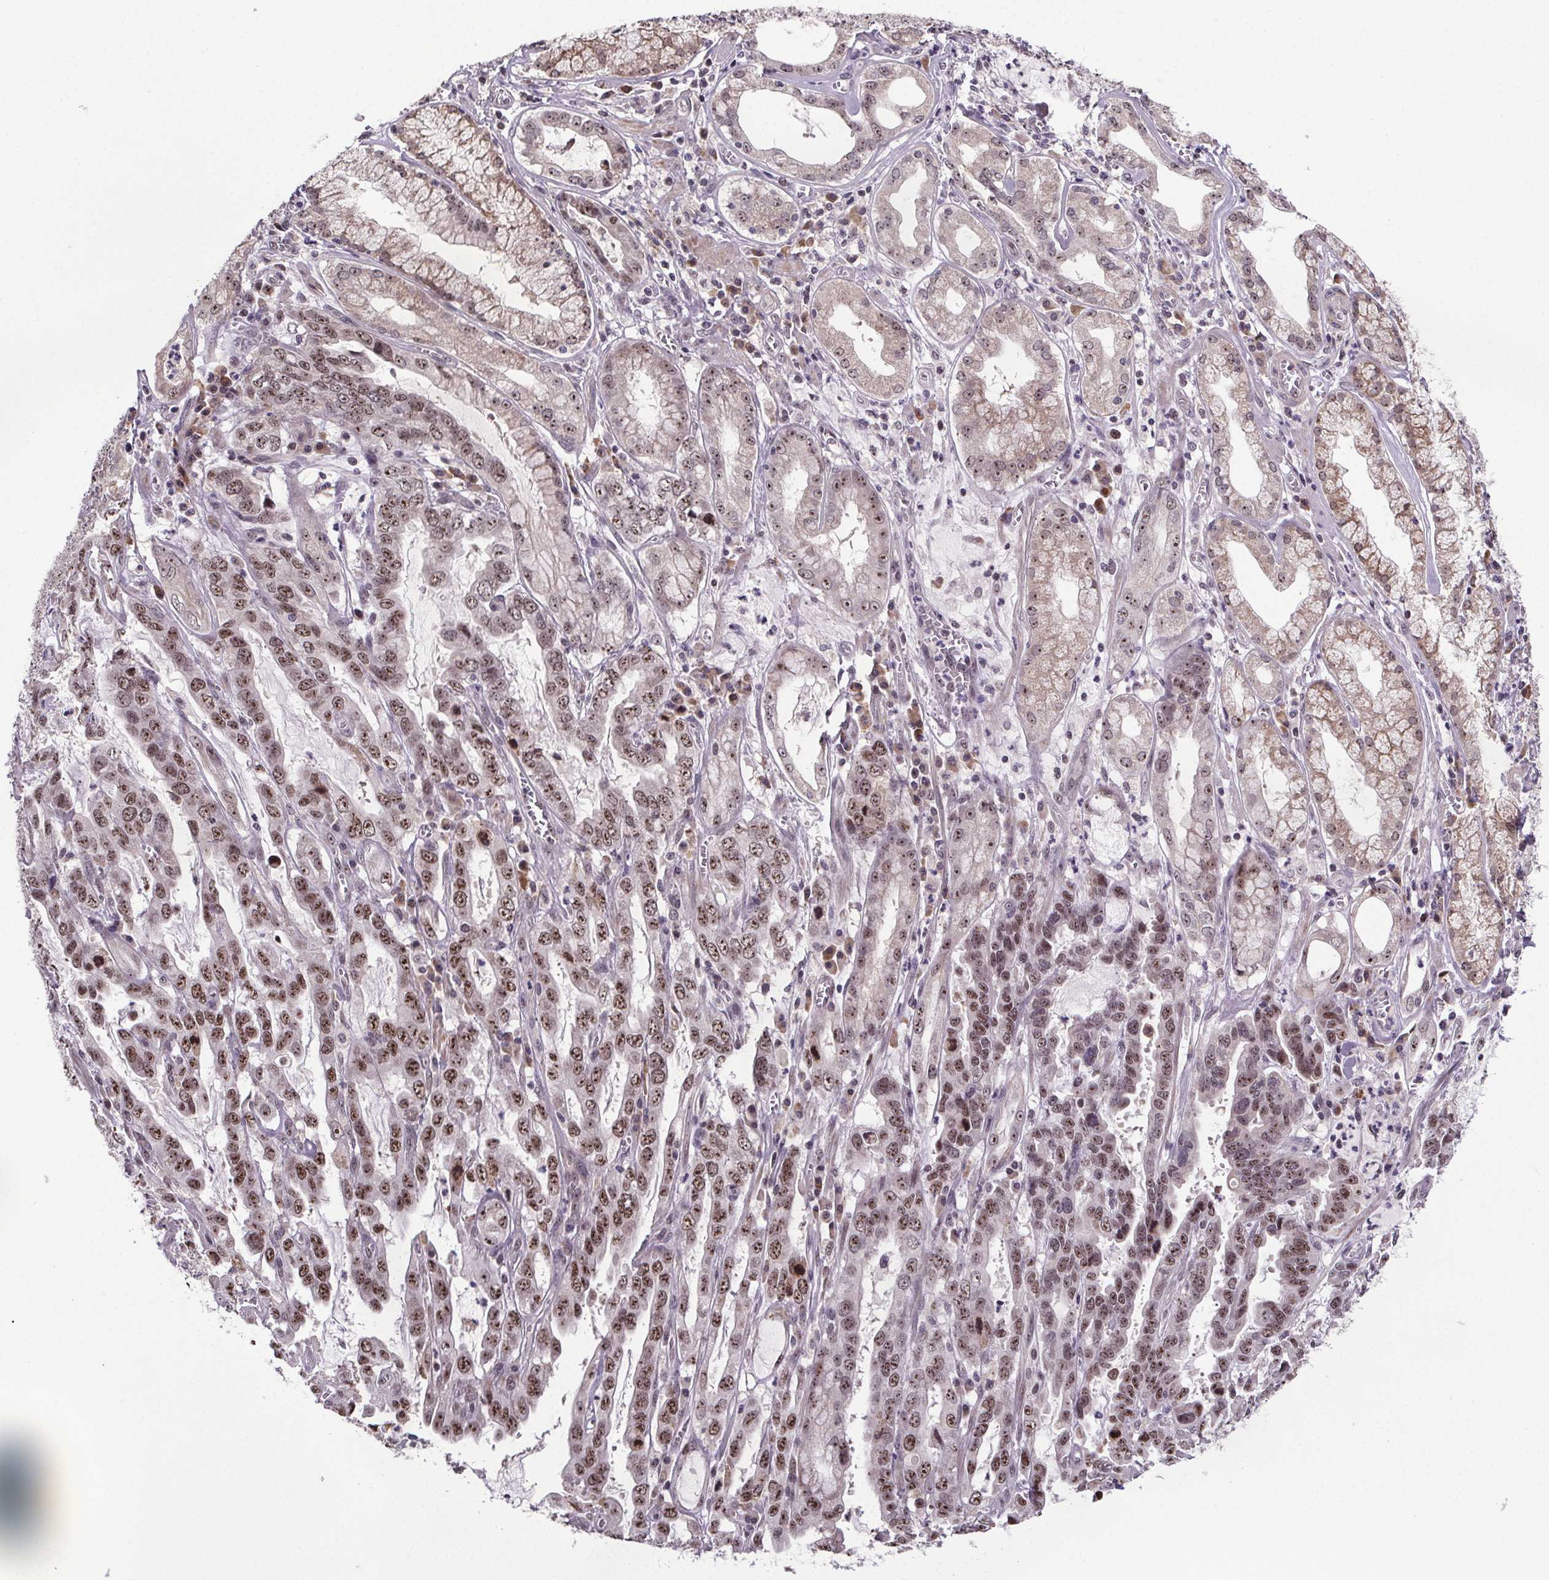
{"staining": {"intensity": "moderate", "quantity": ">75%", "location": "nuclear"}, "tissue": "stomach cancer", "cell_type": "Tumor cells", "image_type": "cancer", "snomed": [{"axis": "morphology", "description": "Adenocarcinoma, NOS"}, {"axis": "topography", "description": "Stomach, lower"}], "caption": "The photomicrograph exhibits immunohistochemical staining of adenocarcinoma (stomach). There is moderate nuclear positivity is appreciated in approximately >75% of tumor cells.", "gene": "ATMIN", "patient": {"sex": "female", "age": 76}}